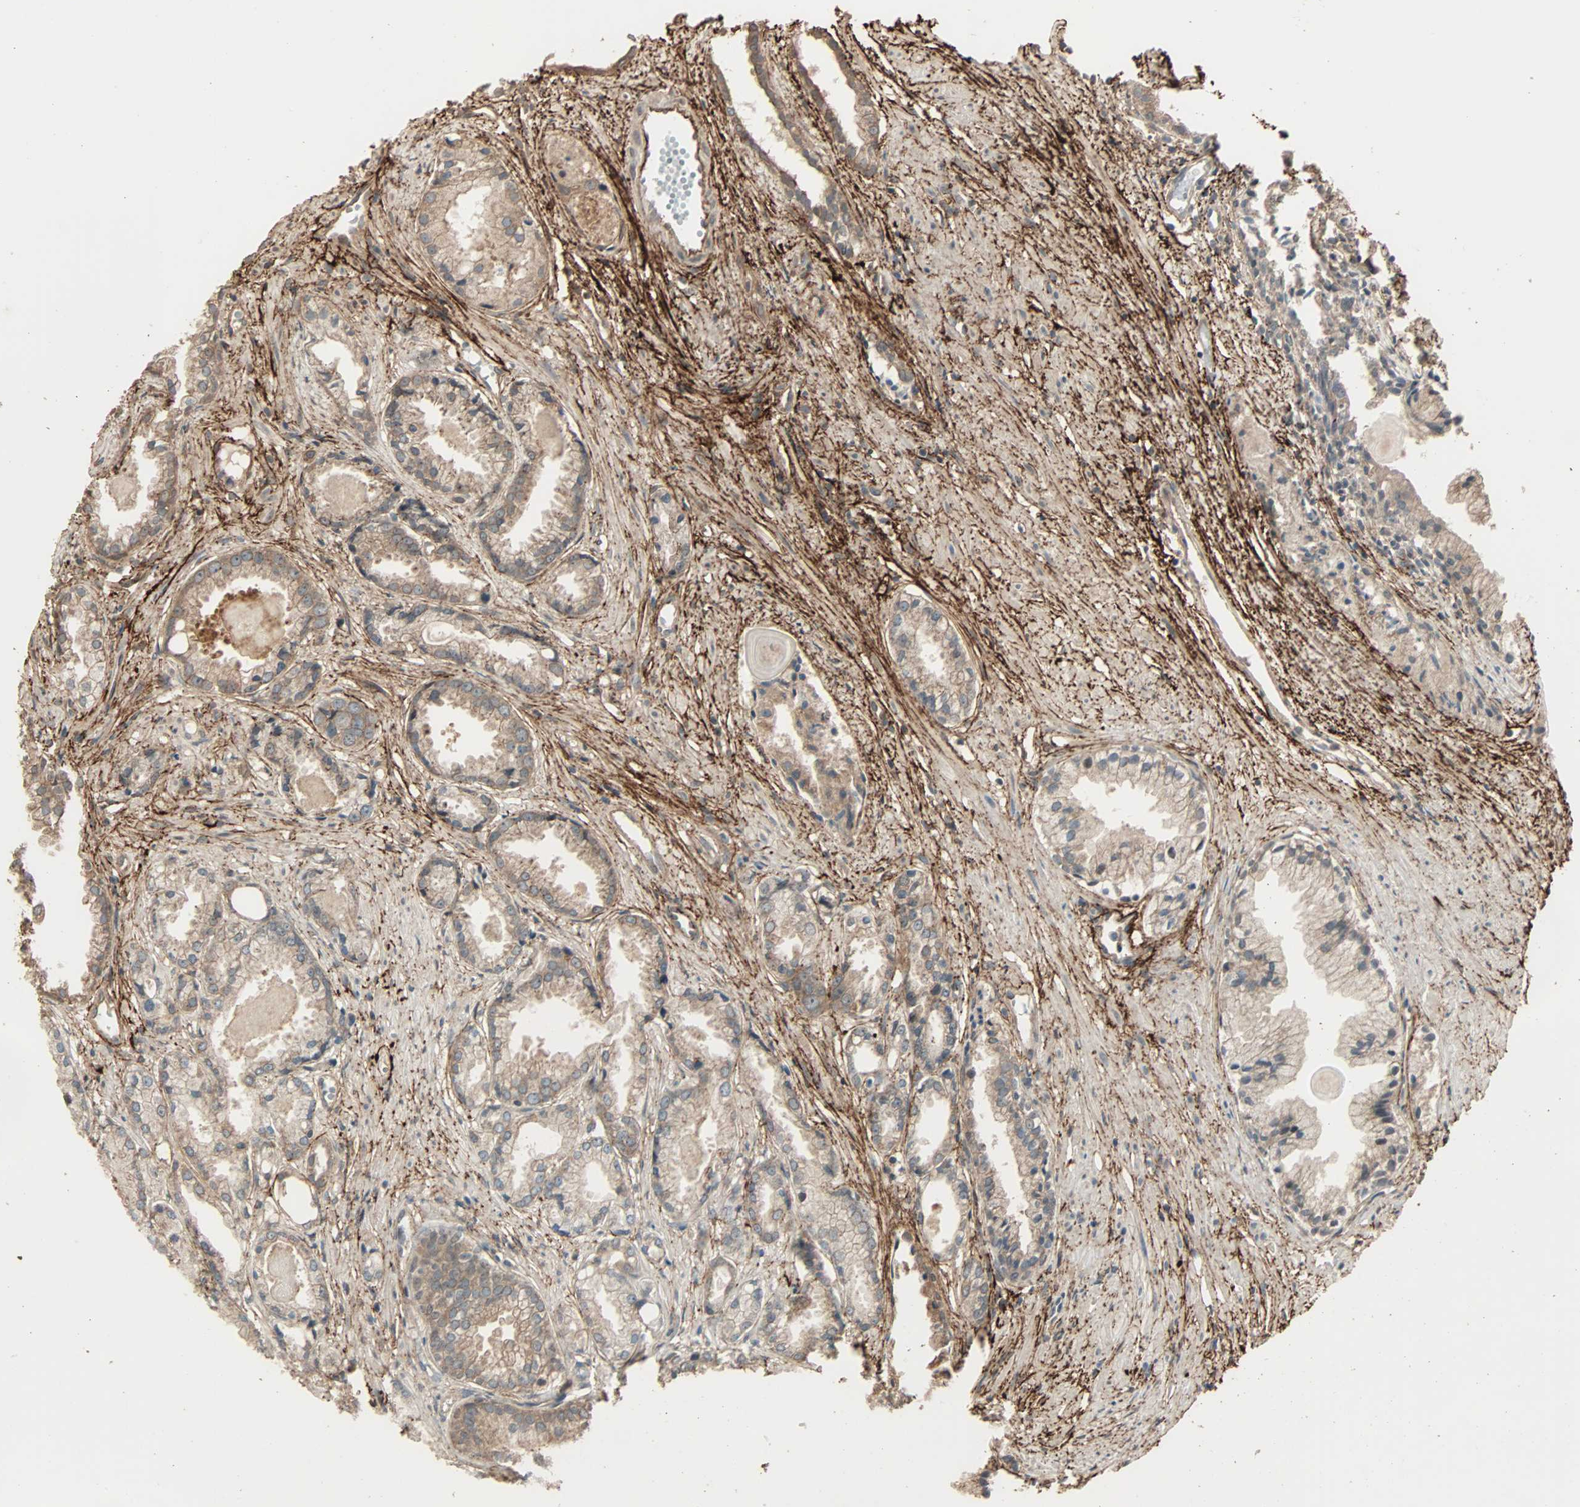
{"staining": {"intensity": "weak", "quantity": ">75%", "location": "cytoplasmic/membranous"}, "tissue": "prostate cancer", "cell_type": "Tumor cells", "image_type": "cancer", "snomed": [{"axis": "morphology", "description": "Adenocarcinoma, Low grade"}, {"axis": "topography", "description": "Prostate"}], "caption": "Human prostate cancer (low-grade adenocarcinoma) stained for a protein (brown) displays weak cytoplasmic/membranous positive staining in approximately >75% of tumor cells.", "gene": "CALCRL", "patient": {"sex": "male", "age": 72}}